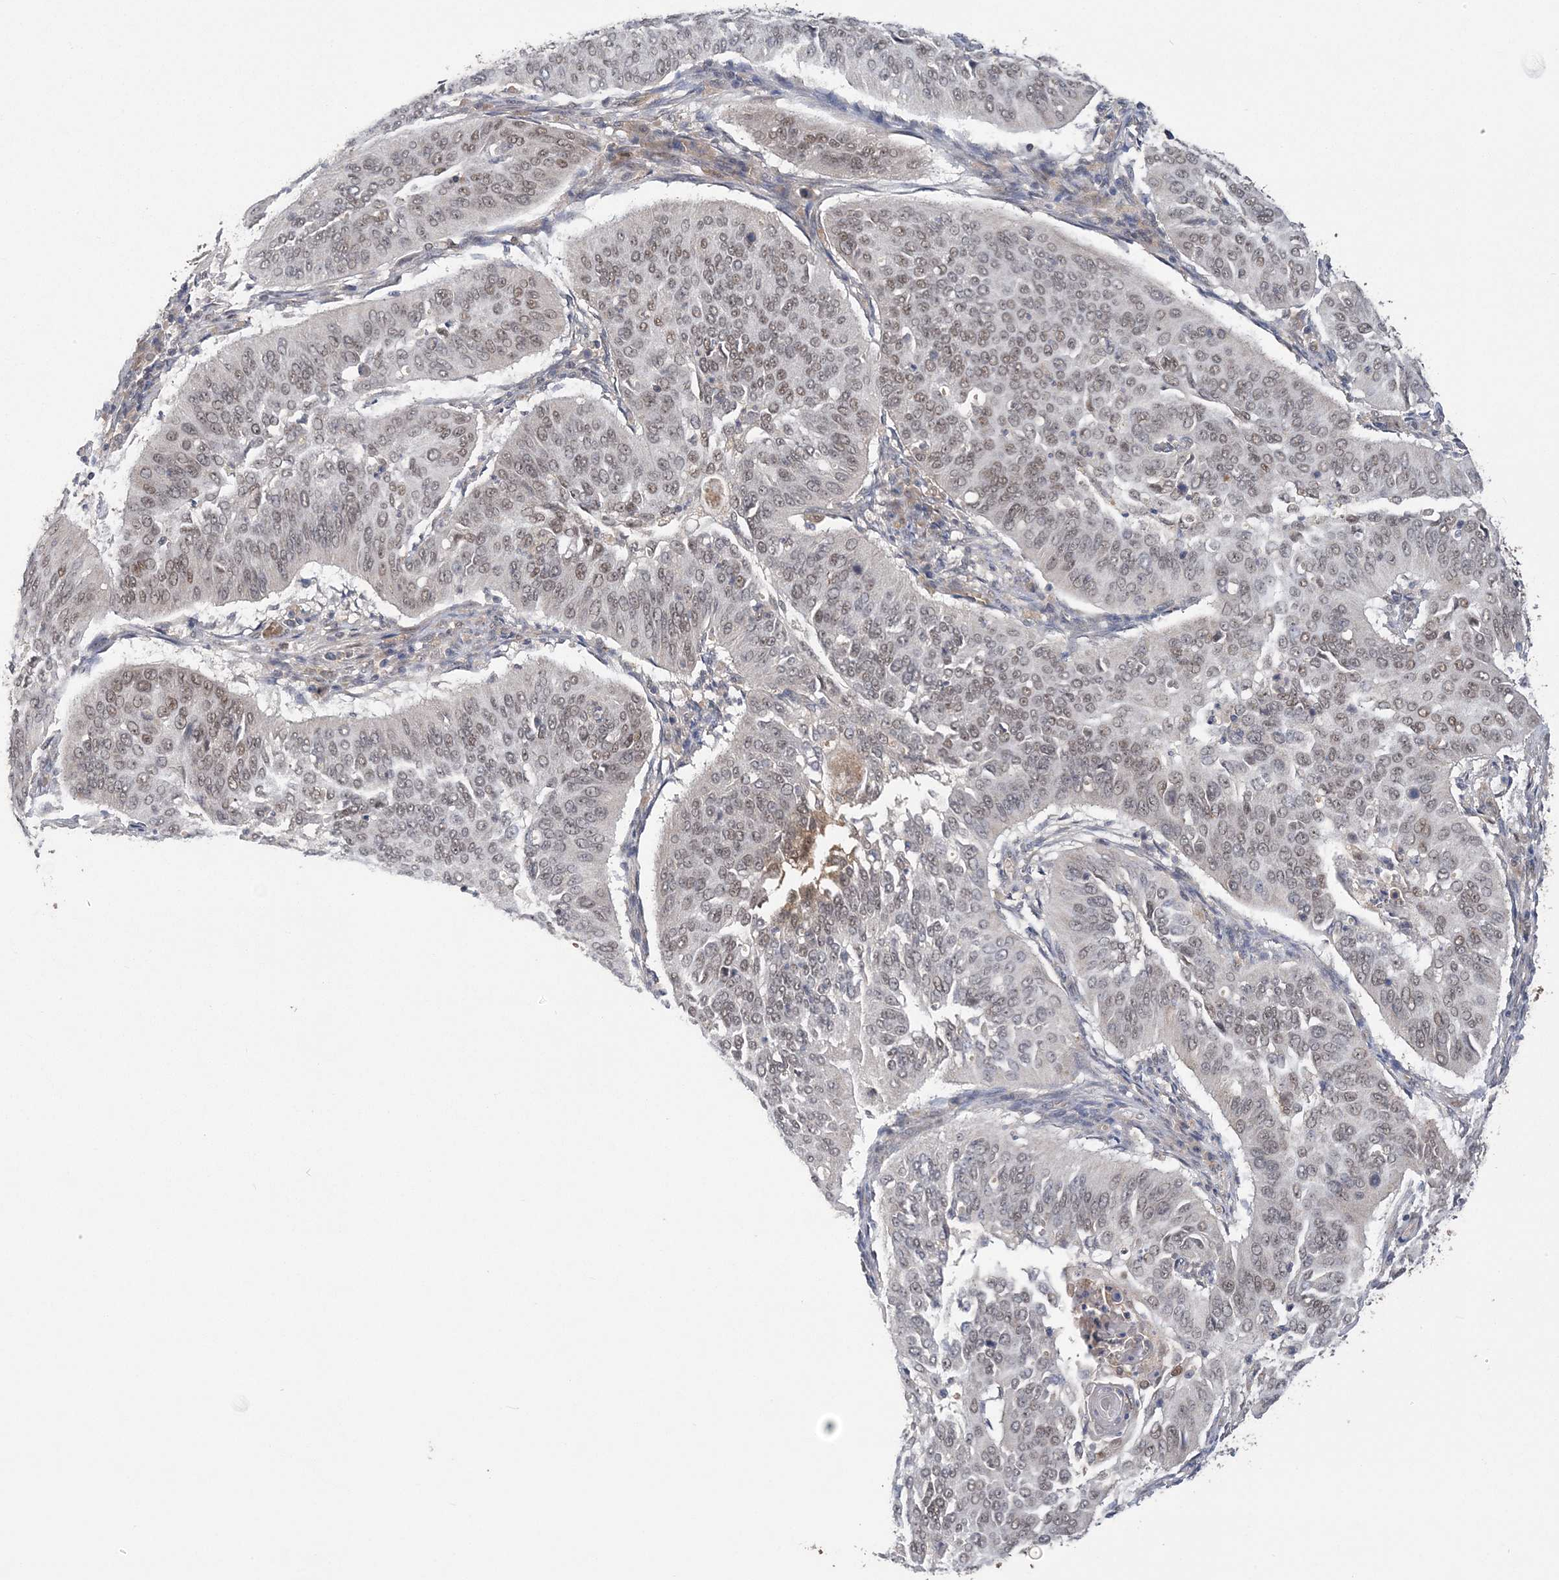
{"staining": {"intensity": "moderate", "quantity": "25%-75%", "location": "nuclear"}, "tissue": "cervical cancer", "cell_type": "Tumor cells", "image_type": "cancer", "snomed": [{"axis": "morphology", "description": "Normal tissue, NOS"}, {"axis": "morphology", "description": "Squamous cell carcinoma, NOS"}, {"axis": "topography", "description": "Cervix"}], "caption": "IHC (DAB (3,3'-diaminobenzidine)) staining of human cervical squamous cell carcinoma displays moderate nuclear protein expression in about 25%-75% of tumor cells. (DAB = brown stain, brightfield microscopy at high magnification).", "gene": "ZBTB7A", "patient": {"sex": "female", "age": 39}}